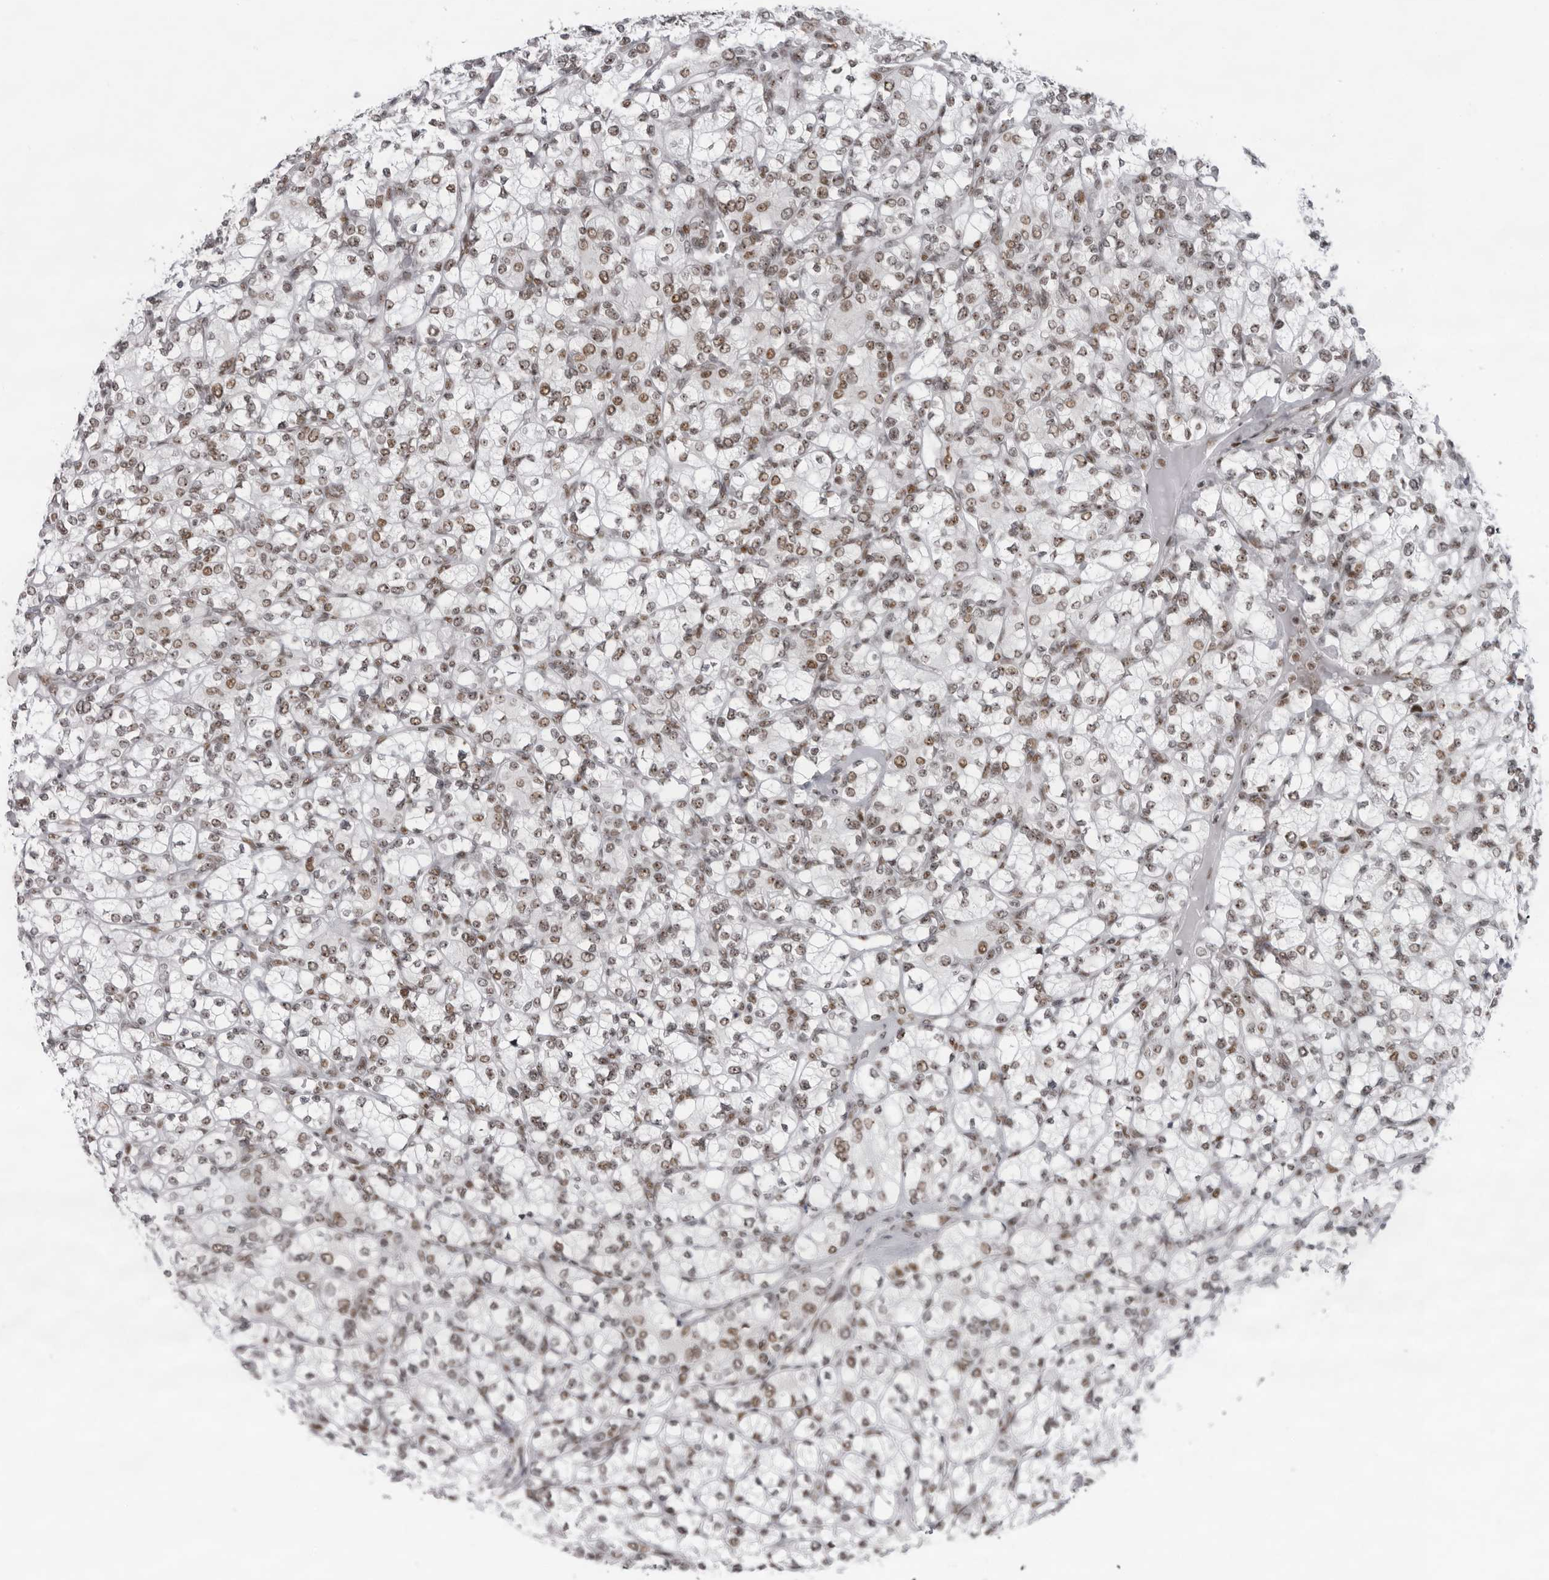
{"staining": {"intensity": "moderate", "quantity": ">75%", "location": "nuclear"}, "tissue": "renal cancer", "cell_type": "Tumor cells", "image_type": "cancer", "snomed": [{"axis": "morphology", "description": "Adenocarcinoma, NOS"}, {"axis": "topography", "description": "Kidney"}], "caption": "Approximately >75% of tumor cells in renal cancer (adenocarcinoma) reveal moderate nuclear protein positivity as visualized by brown immunohistochemical staining.", "gene": "DHX9", "patient": {"sex": "male", "age": 77}}